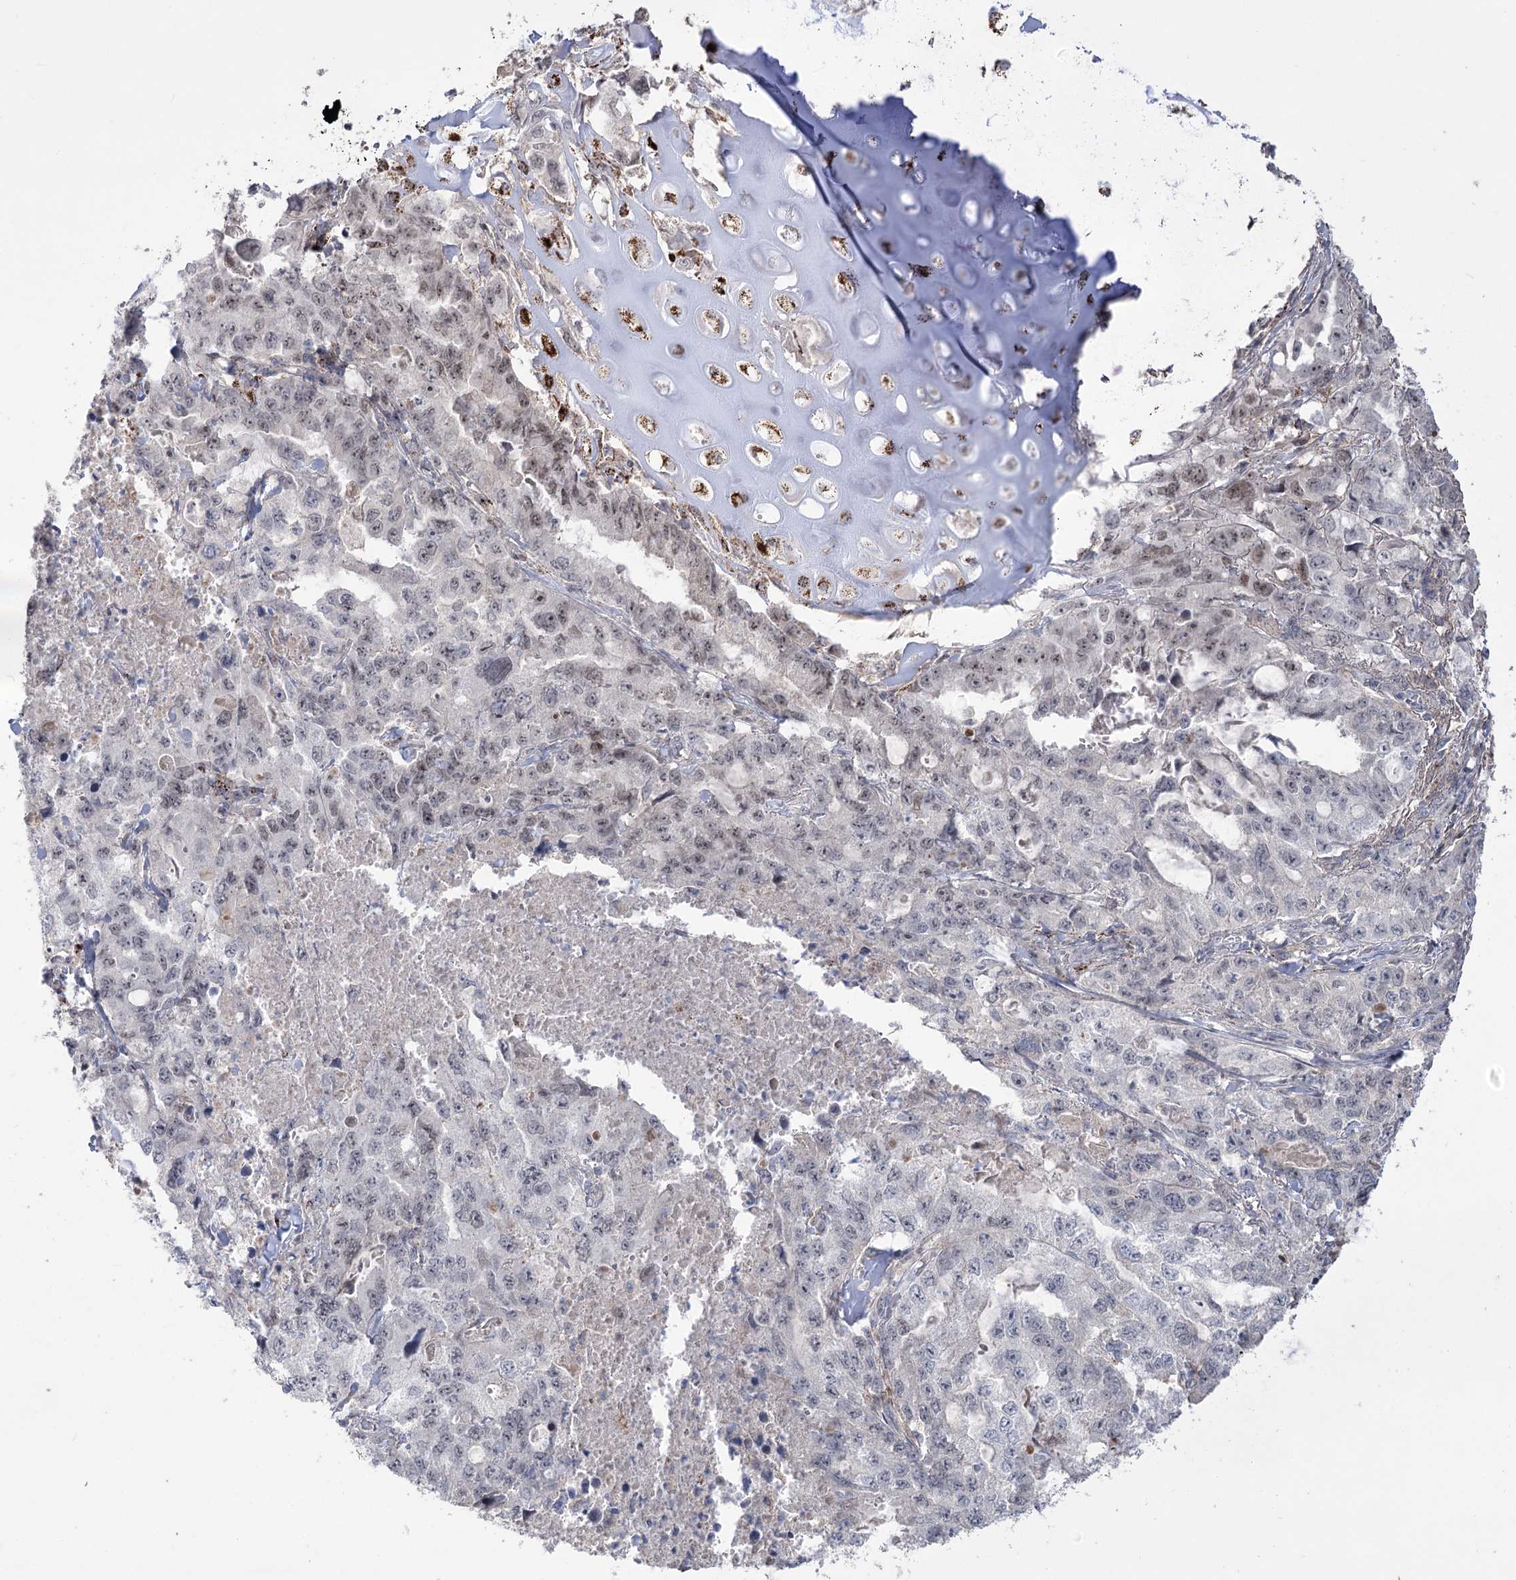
{"staining": {"intensity": "weak", "quantity": "<25%", "location": "nuclear"}, "tissue": "lung cancer", "cell_type": "Tumor cells", "image_type": "cancer", "snomed": [{"axis": "morphology", "description": "Adenocarcinoma, NOS"}, {"axis": "topography", "description": "Lung"}], "caption": "Immunohistochemical staining of human lung cancer demonstrates no significant positivity in tumor cells. (Stains: DAB immunohistochemistry with hematoxylin counter stain, Microscopy: brightfield microscopy at high magnification).", "gene": "ZSCAN23", "patient": {"sex": "female", "age": 51}}